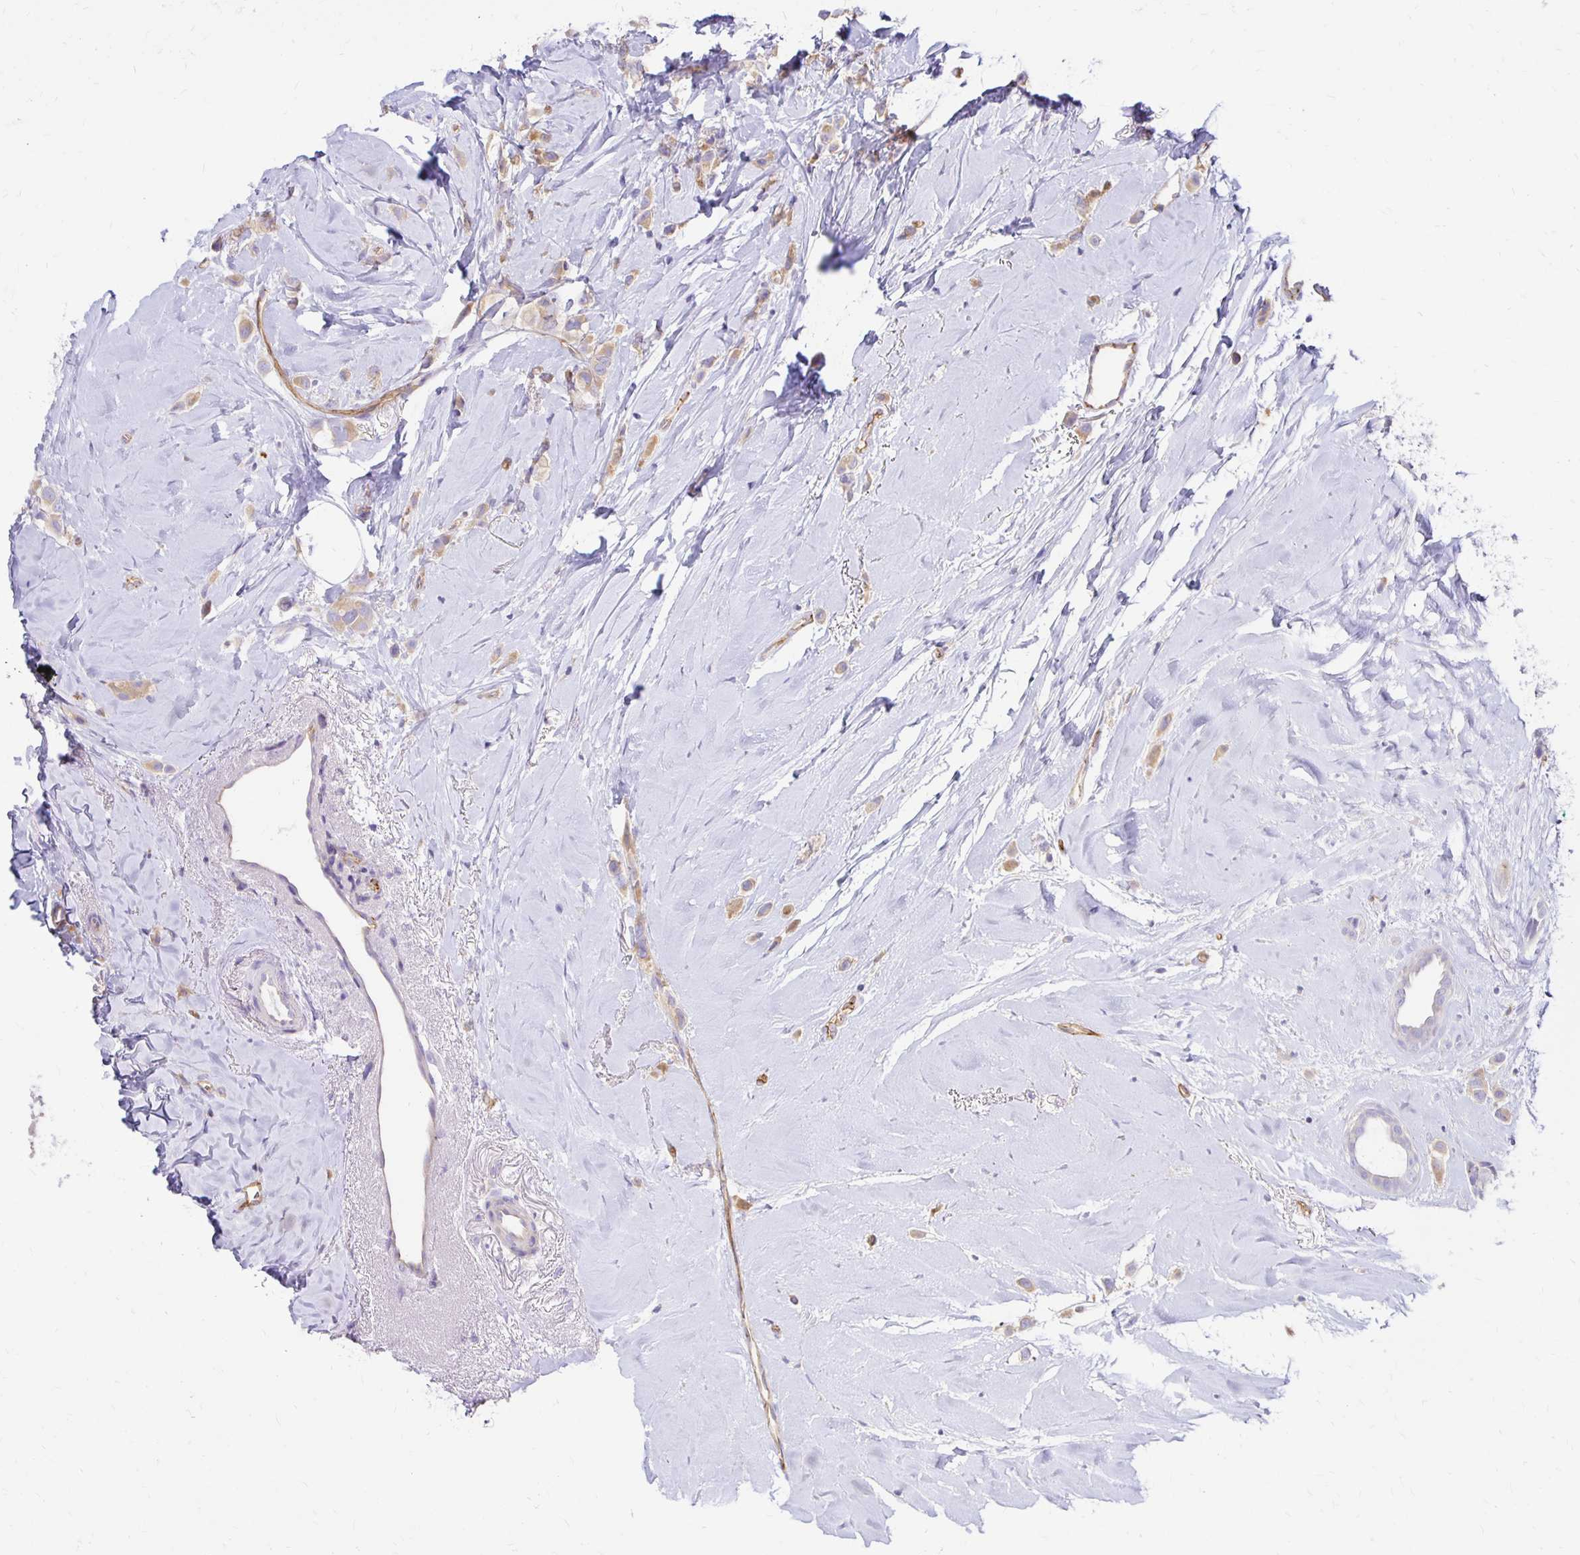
{"staining": {"intensity": "weak", "quantity": "25%-75%", "location": "cytoplasmic/membranous"}, "tissue": "breast cancer", "cell_type": "Tumor cells", "image_type": "cancer", "snomed": [{"axis": "morphology", "description": "Lobular carcinoma"}, {"axis": "topography", "description": "Breast"}], "caption": "Immunohistochemical staining of human breast lobular carcinoma demonstrates weak cytoplasmic/membranous protein expression in about 25%-75% of tumor cells.", "gene": "TTYH1", "patient": {"sex": "female", "age": 66}}